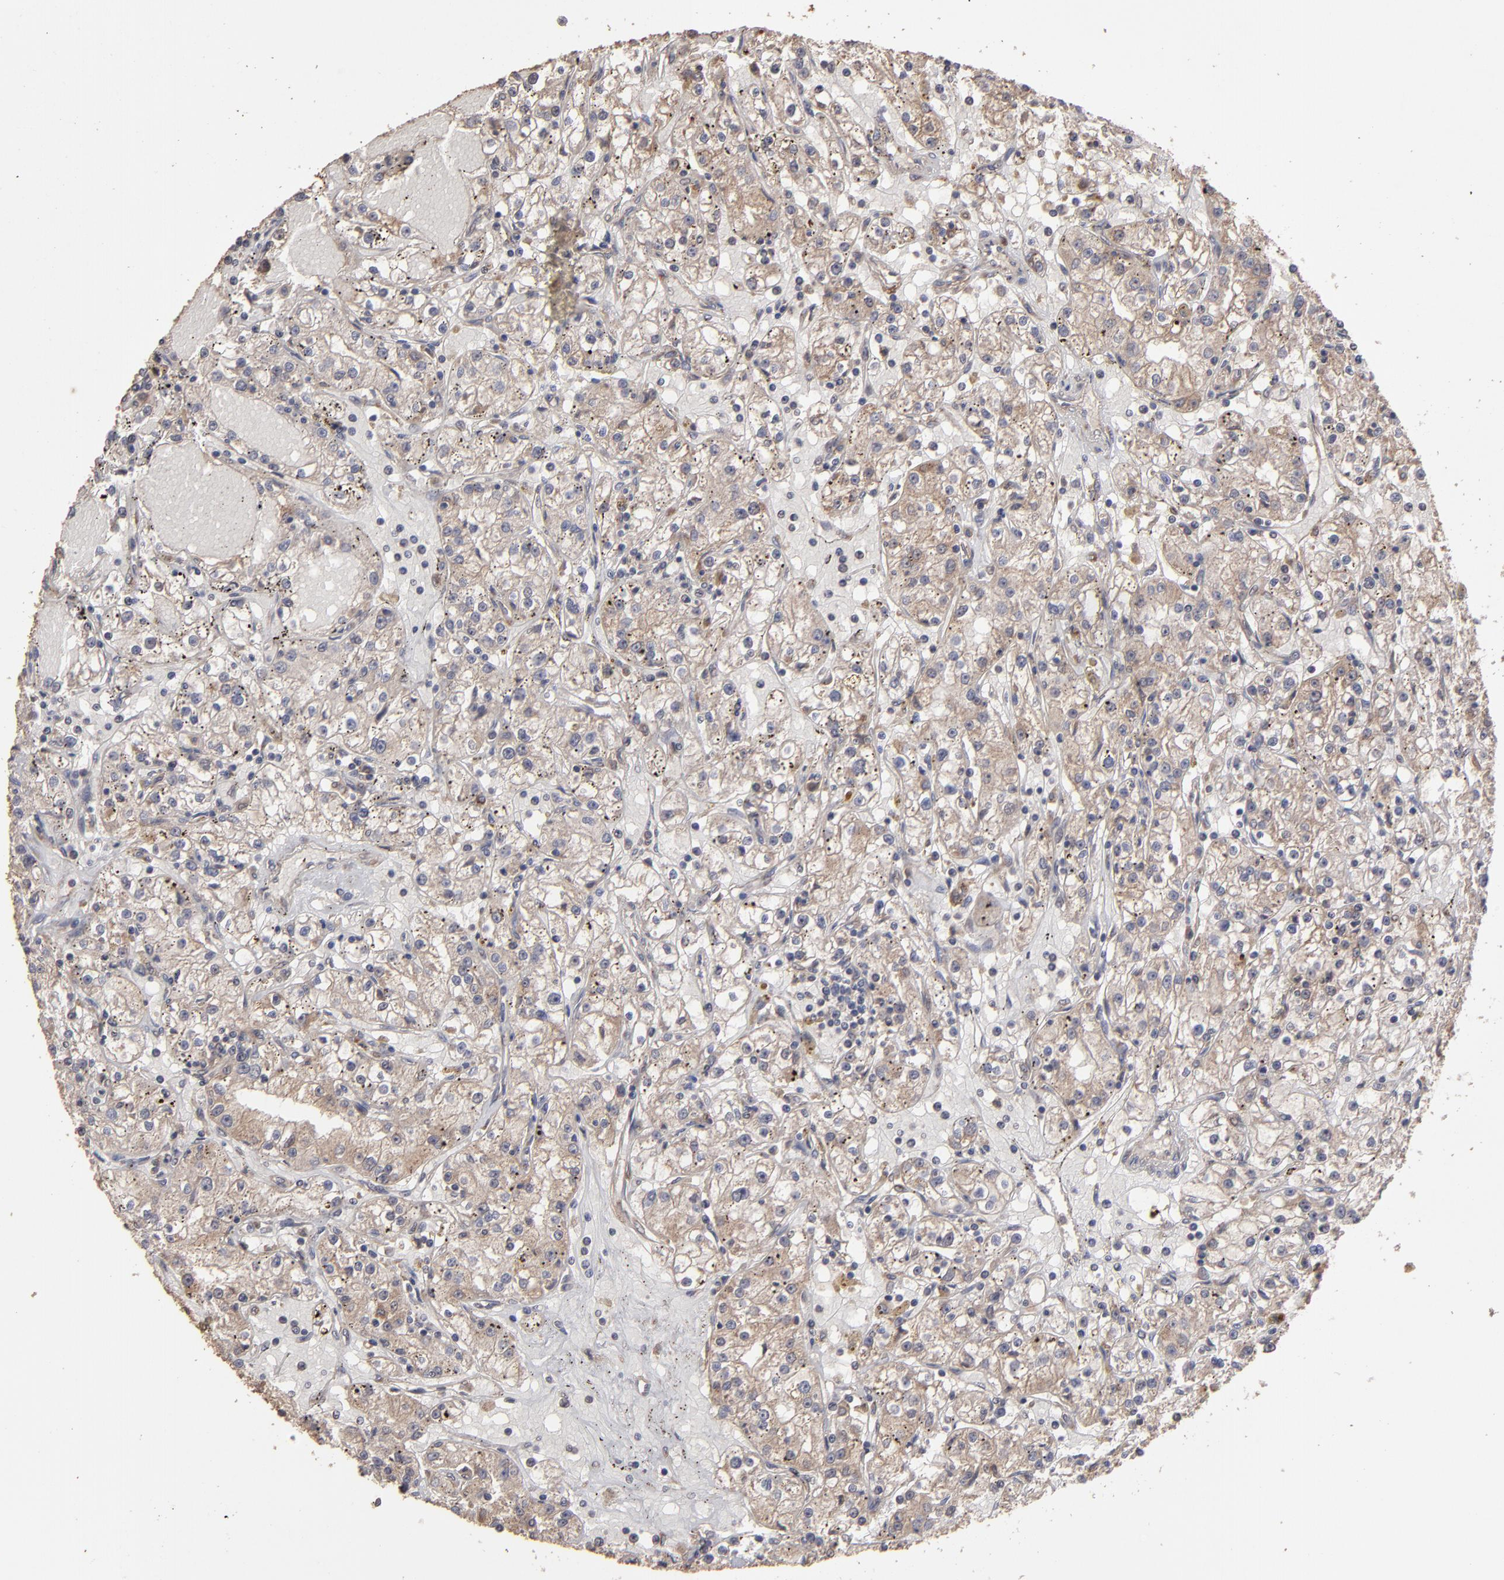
{"staining": {"intensity": "weak", "quantity": ">75%", "location": "cytoplasmic/membranous"}, "tissue": "renal cancer", "cell_type": "Tumor cells", "image_type": "cancer", "snomed": [{"axis": "morphology", "description": "Adenocarcinoma, NOS"}, {"axis": "topography", "description": "Kidney"}], "caption": "A brown stain shows weak cytoplasmic/membranous expression of a protein in renal adenocarcinoma tumor cells.", "gene": "MMP2", "patient": {"sex": "male", "age": 56}}